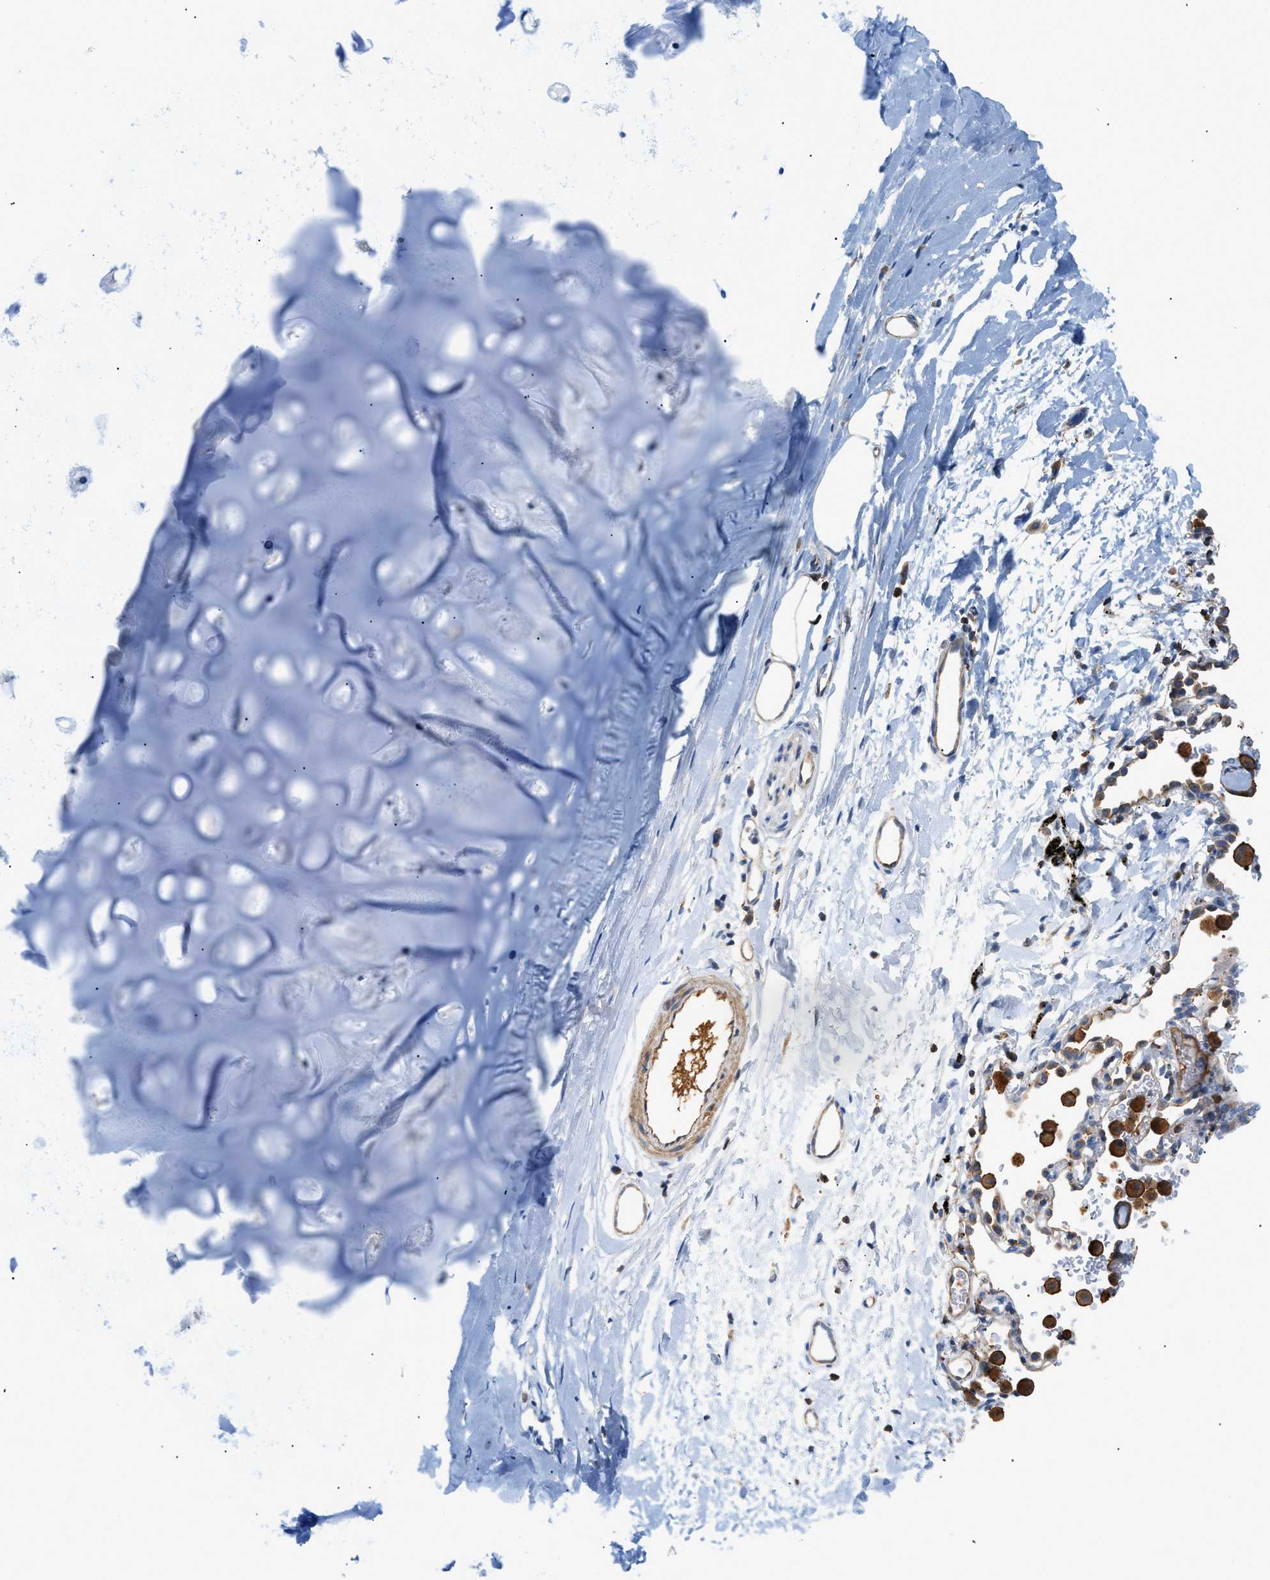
{"staining": {"intensity": "moderate", "quantity": "25%-75%", "location": "cytoplasmic/membranous"}, "tissue": "adipose tissue", "cell_type": "Adipocytes", "image_type": "normal", "snomed": [{"axis": "morphology", "description": "Normal tissue, NOS"}, {"axis": "topography", "description": "Cartilage tissue"}, {"axis": "topography", "description": "Bronchus"}], "caption": "The photomicrograph displays a brown stain indicating the presence of a protein in the cytoplasmic/membranous of adipocytes in adipose tissue.", "gene": "ATP6V0D1", "patient": {"sex": "female", "age": 53}}